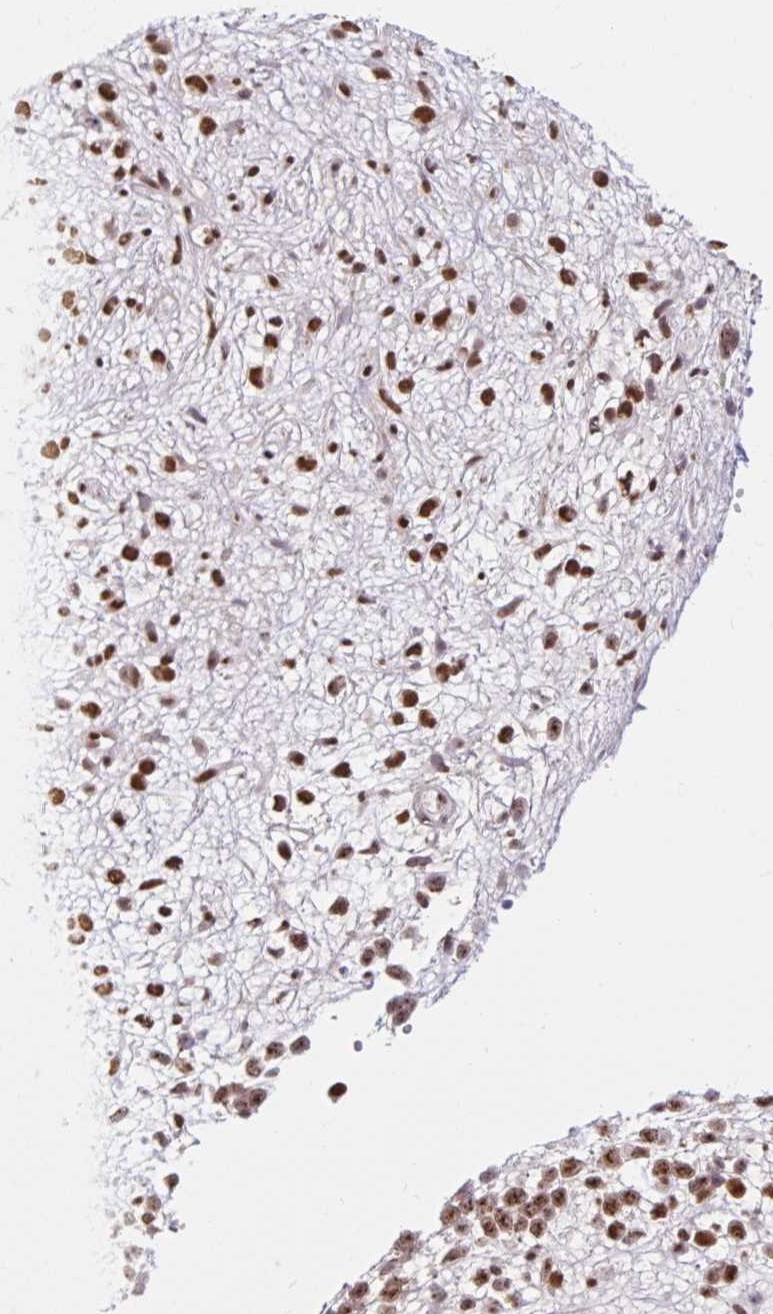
{"staining": {"intensity": "strong", "quantity": ">75%", "location": "nuclear"}, "tissue": "melanoma", "cell_type": "Tumor cells", "image_type": "cancer", "snomed": [{"axis": "morphology", "description": "Malignant melanoma, NOS"}, {"axis": "topography", "description": "Nose, NOS"}], "caption": "Immunohistochemical staining of melanoma shows high levels of strong nuclear protein staining in approximately >75% of tumor cells. The protein of interest is stained brown, and the nuclei are stained in blue (DAB IHC with brightfield microscopy, high magnification).", "gene": "BICRA", "patient": {"sex": "female", "age": 48}}